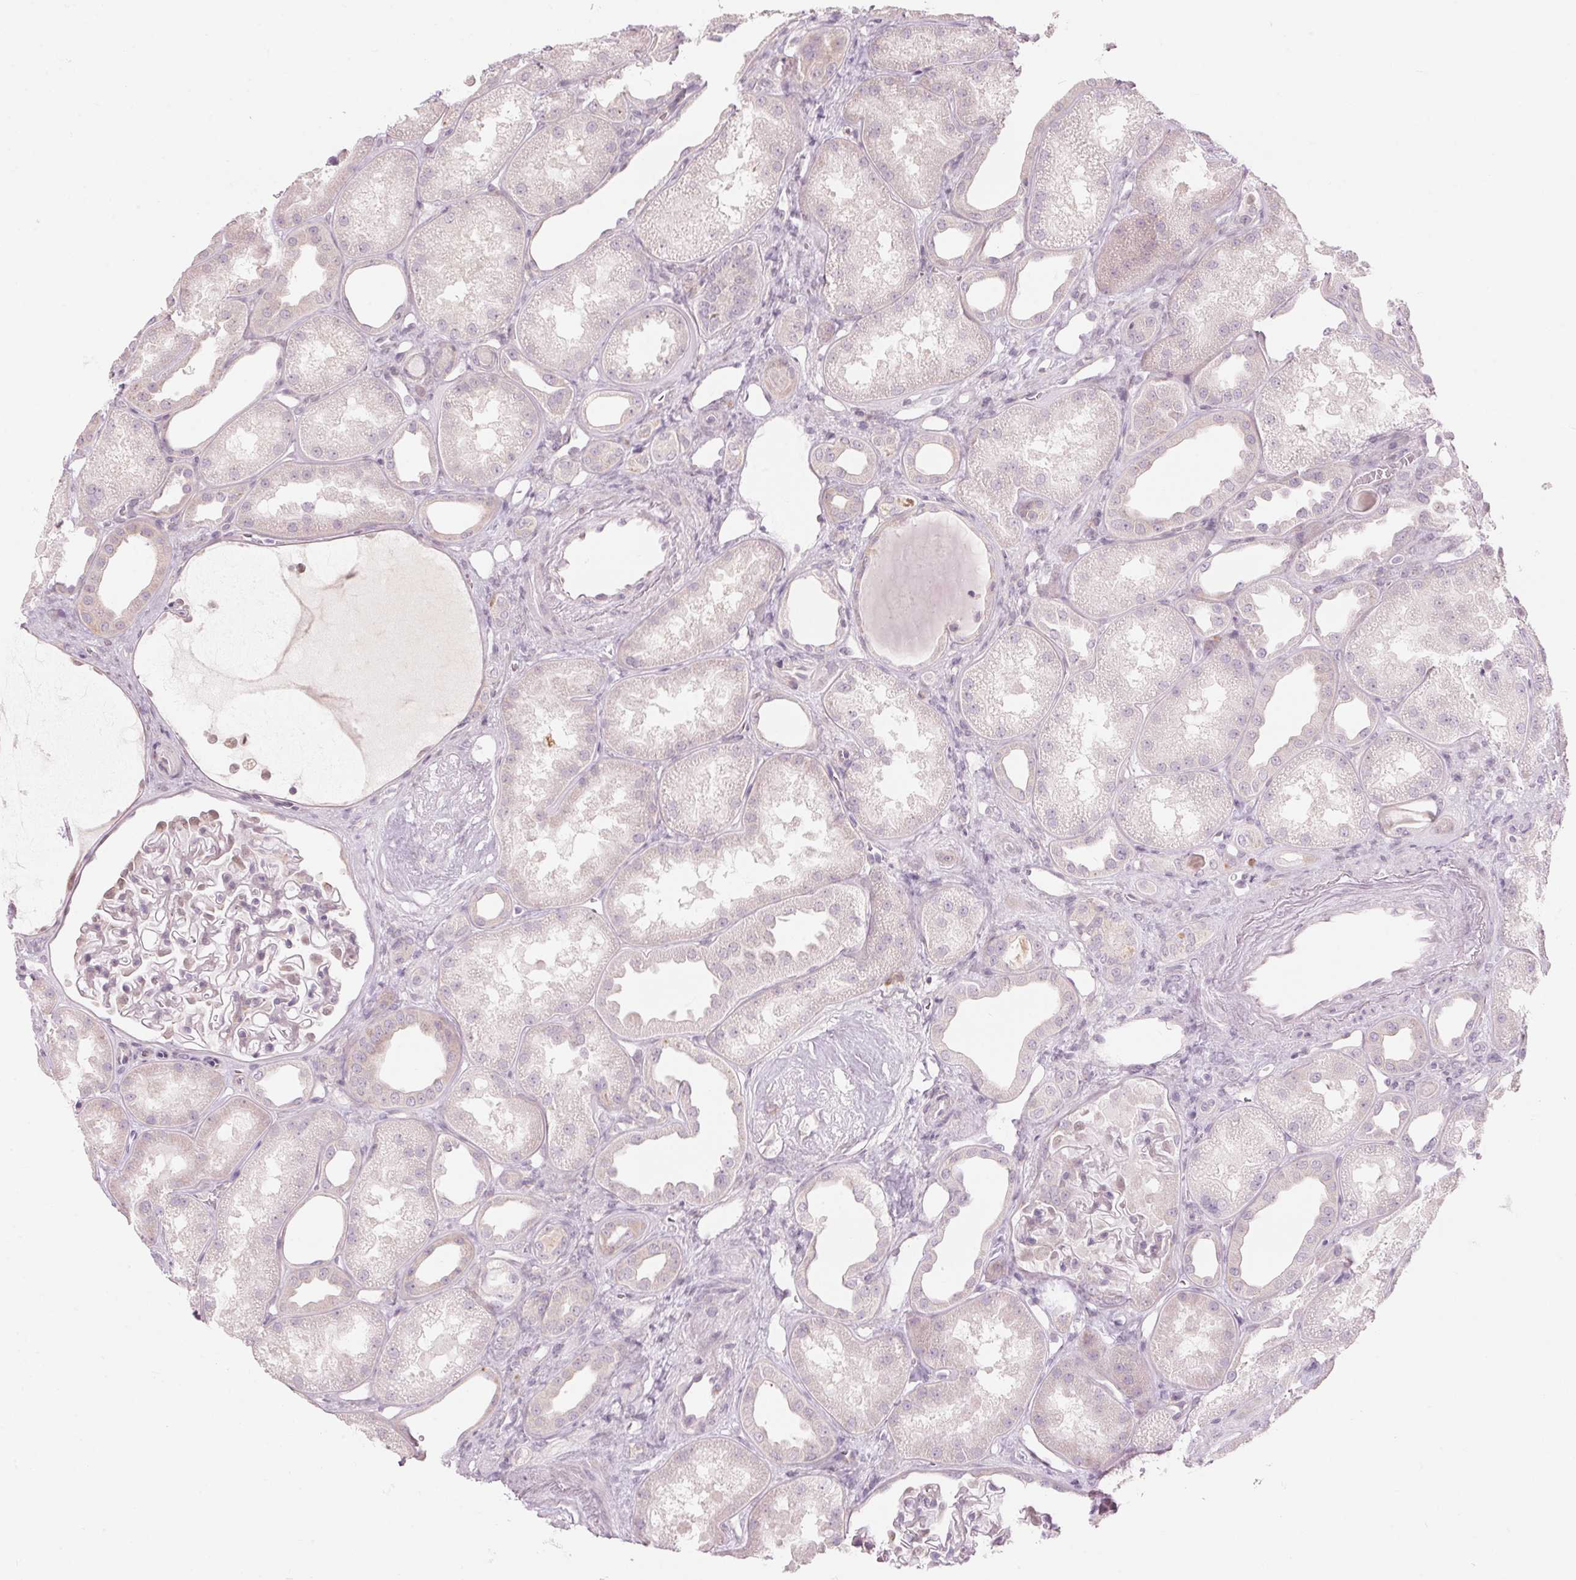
{"staining": {"intensity": "negative", "quantity": "none", "location": "none"}, "tissue": "kidney", "cell_type": "Cells in glomeruli", "image_type": "normal", "snomed": [{"axis": "morphology", "description": "Normal tissue, NOS"}, {"axis": "topography", "description": "Kidney"}], "caption": "This is an IHC image of normal kidney. There is no staining in cells in glomeruli.", "gene": "GNMT", "patient": {"sex": "male", "age": 61}}